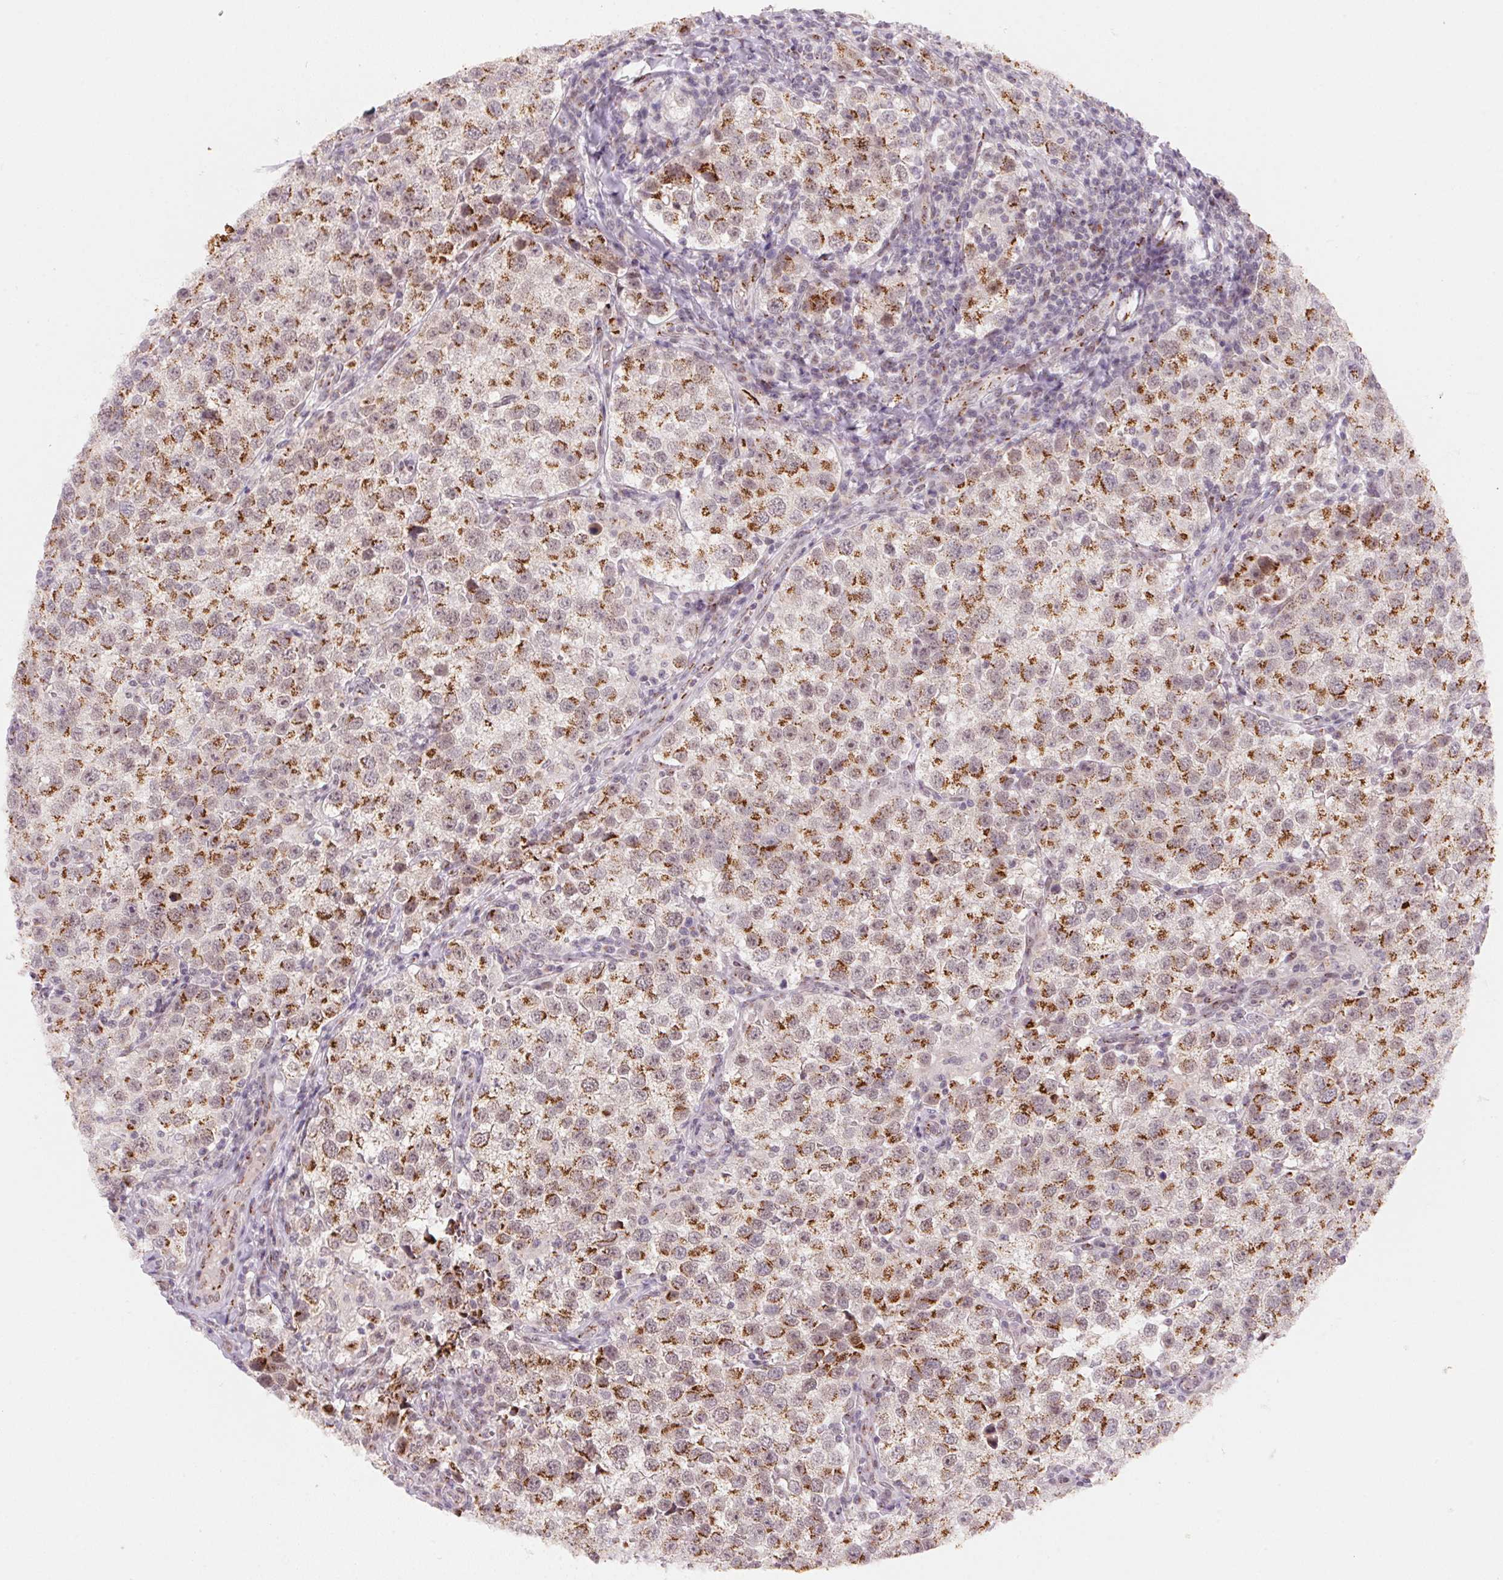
{"staining": {"intensity": "strong", "quantity": ">75%", "location": "cytoplasmic/membranous"}, "tissue": "testis cancer", "cell_type": "Tumor cells", "image_type": "cancer", "snomed": [{"axis": "morphology", "description": "Seminoma, NOS"}, {"axis": "topography", "description": "Testis"}], "caption": "A brown stain highlights strong cytoplasmic/membranous expression of a protein in testis seminoma tumor cells. (Brightfield microscopy of DAB IHC at high magnification).", "gene": "RAB22A", "patient": {"sex": "male", "age": 37}}